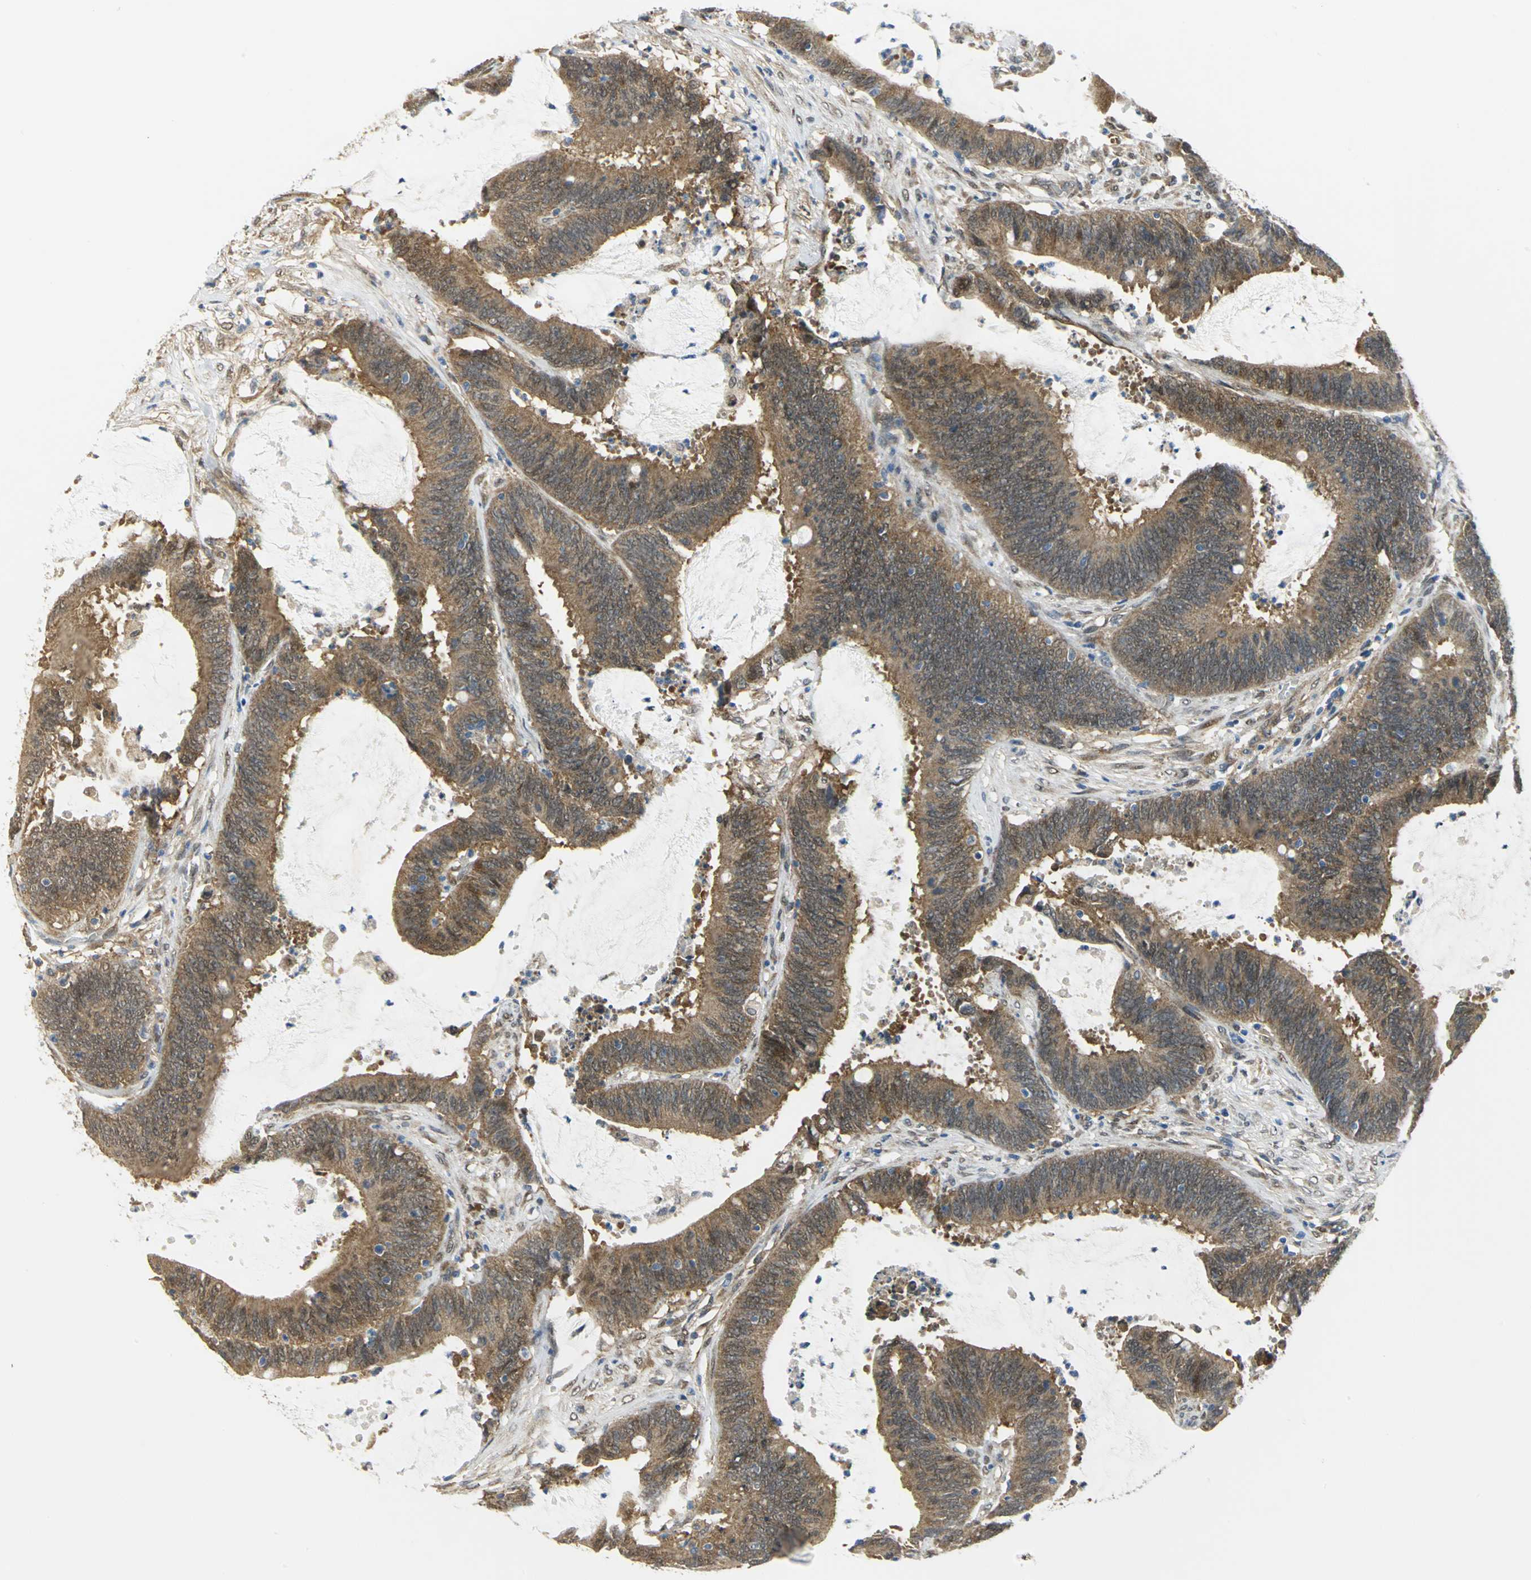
{"staining": {"intensity": "moderate", "quantity": ">75%", "location": "cytoplasmic/membranous"}, "tissue": "colorectal cancer", "cell_type": "Tumor cells", "image_type": "cancer", "snomed": [{"axis": "morphology", "description": "Adenocarcinoma, NOS"}, {"axis": "topography", "description": "Rectum"}], "caption": "Immunohistochemistry (IHC) histopathology image of human adenocarcinoma (colorectal) stained for a protein (brown), which exhibits medium levels of moderate cytoplasmic/membranous positivity in approximately >75% of tumor cells.", "gene": "PGM3", "patient": {"sex": "female", "age": 66}}